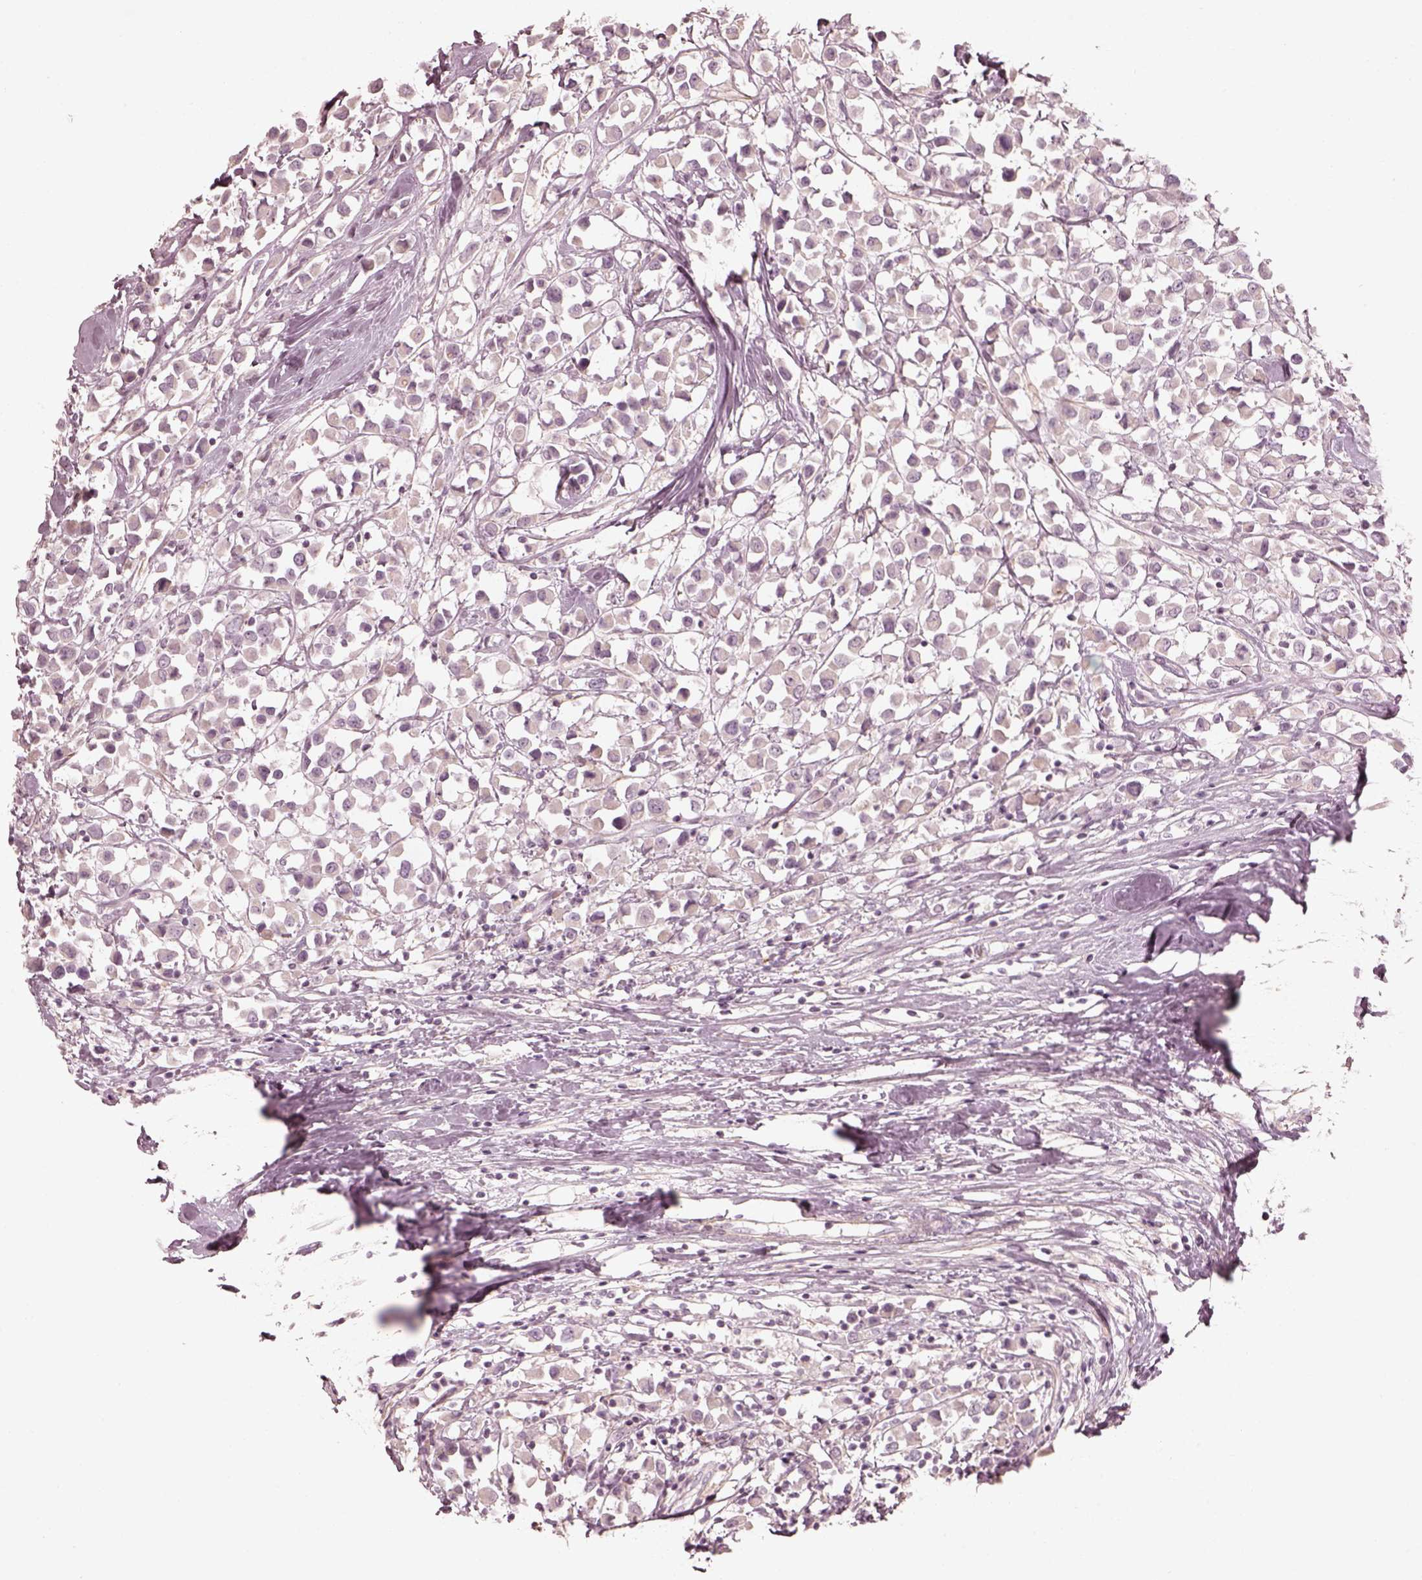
{"staining": {"intensity": "negative", "quantity": "none", "location": "none"}, "tissue": "breast cancer", "cell_type": "Tumor cells", "image_type": "cancer", "snomed": [{"axis": "morphology", "description": "Duct carcinoma"}, {"axis": "topography", "description": "Breast"}], "caption": "Tumor cells show no significant protein expression in intraductal carcinoma (breast).", "gene": "PRLHR", "patient": {"sex": "female", "age": 61}}